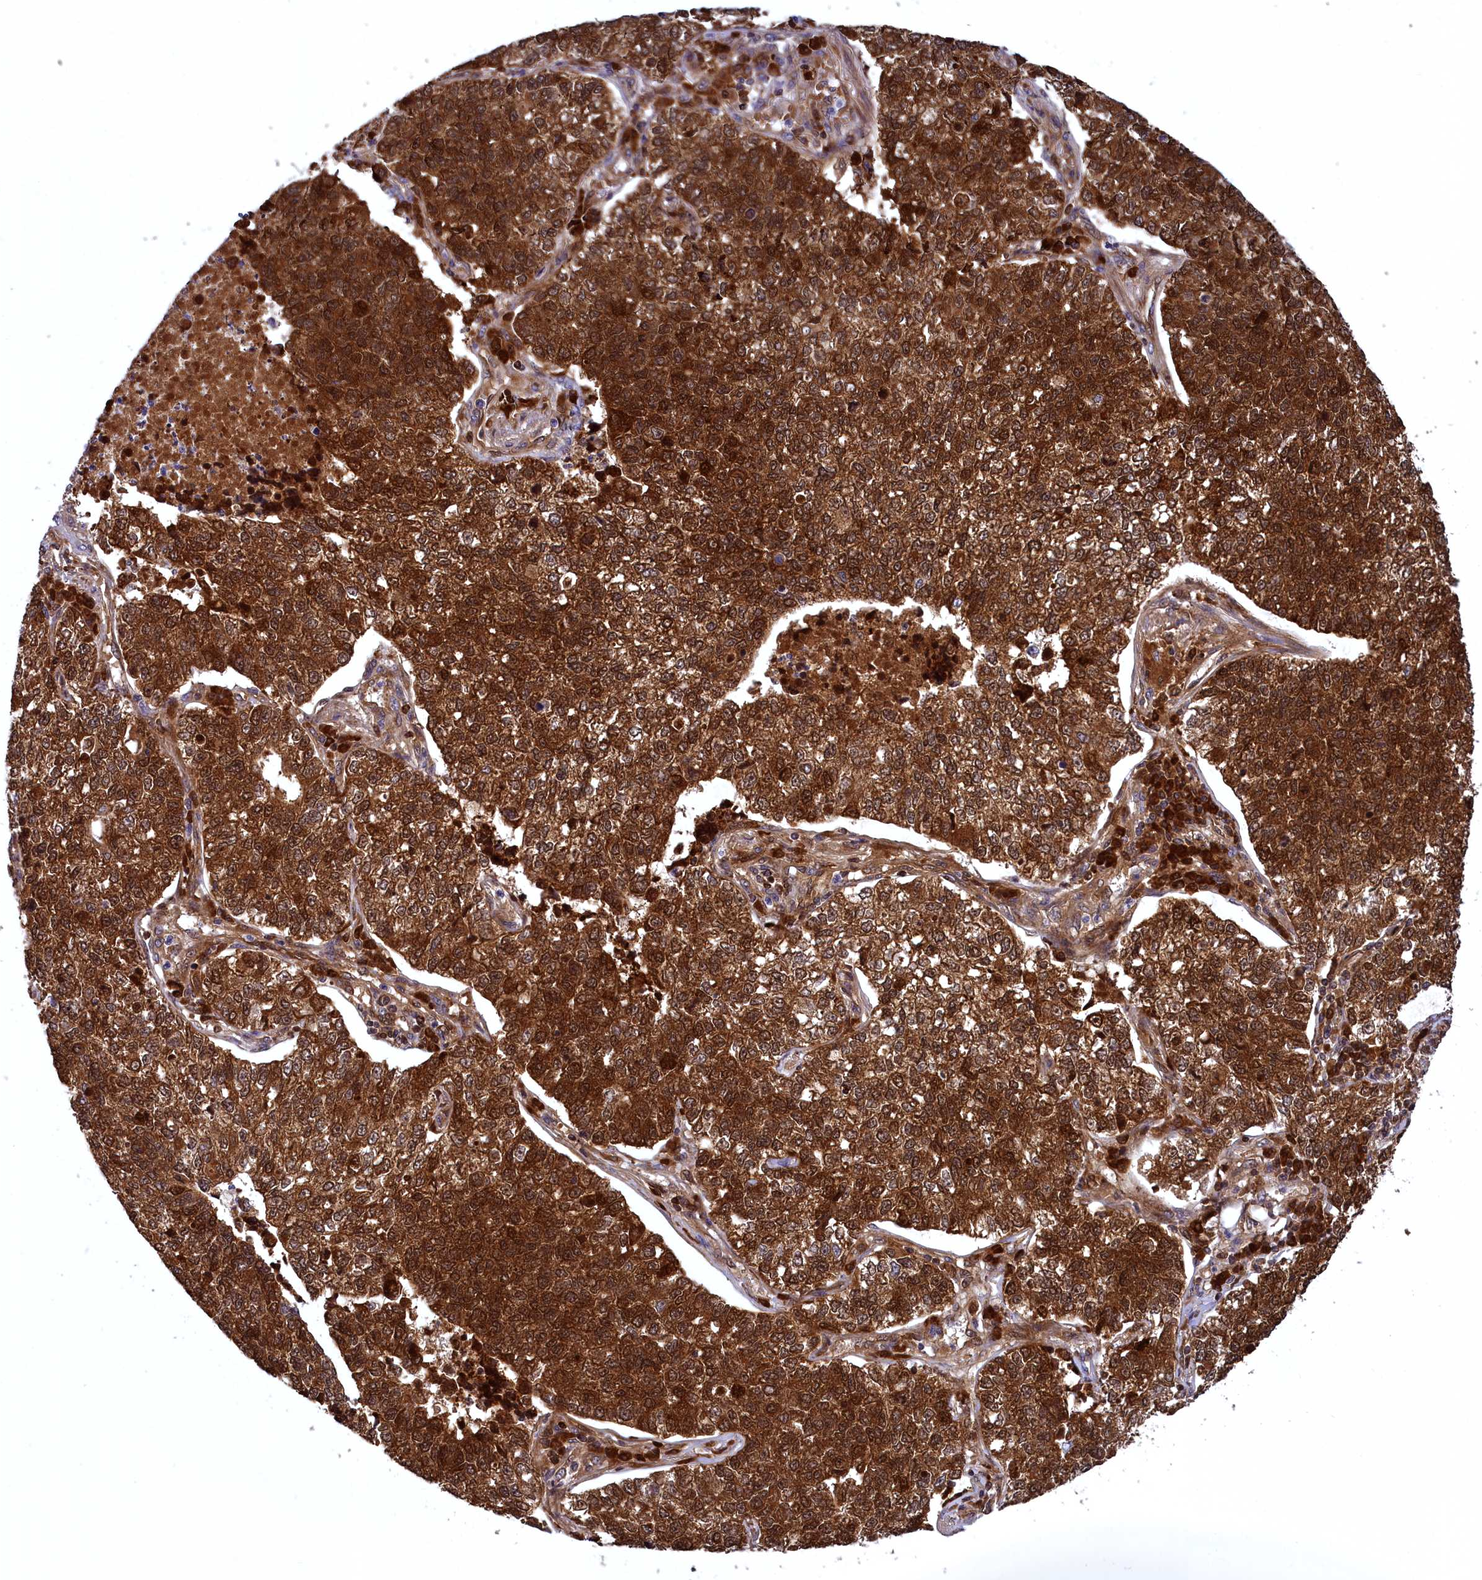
{"staining": {"intensity": "strong", "quantity": ">75%", "location": "cytoplasmic/membranous,nuclear"}, "tissue": "lung cancer", "cell_type": "Tumor cells", "image_type": "cancer", "snomed": [{"axis": "morphology", "description": "Adenocarcinoma, NOS"}, {"axis": "topography", "description": "Lung"}], "caption": "Protein expression analysis of human adenocarcinoma (lung) reveals strong cytoplasmic/membranous and nuclear staining in approximately >75% of tumor cells.", "gene": "COX17", "patient": {"sex": "male", "age": 49}}